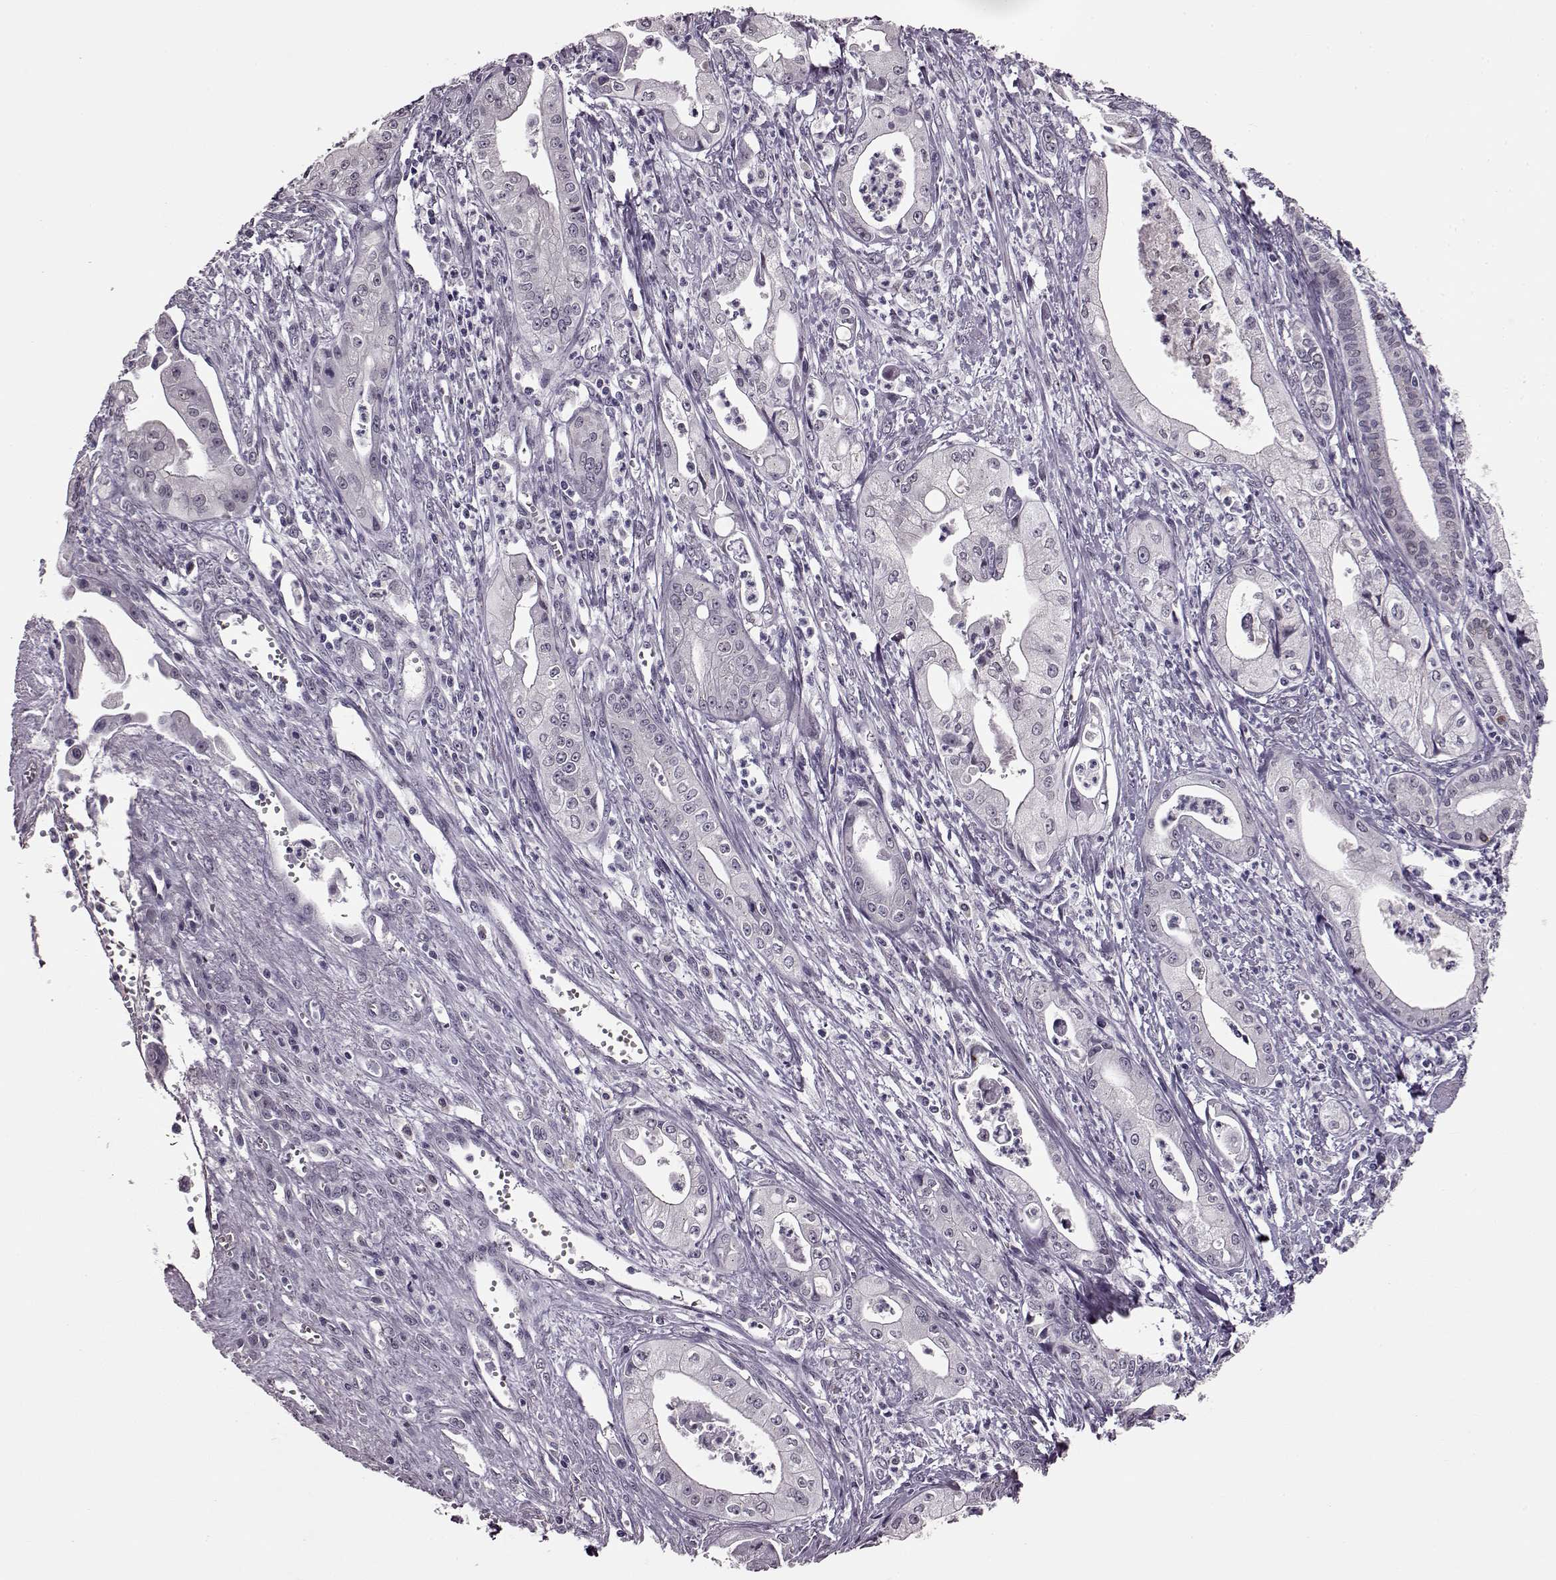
{"staining": {"intensity": "negative", "quantity": "none", "location": "none"}, "tissue": "pancreatic cancer", "cell_type": "Tumor cells", "image_type": "cancer", "snomed": [{"axis": "morphology", "description": "Adenocarcinoma, NOS"}, {"axis": "topography", "description": "Pancreas"}], "caption": "This is an immunohistochemistry histopathology image of pancreatic cancer. There is no expression in tumor cells.", "gene": "STX1B", "patient": {"sex": "female", "age": 65}}